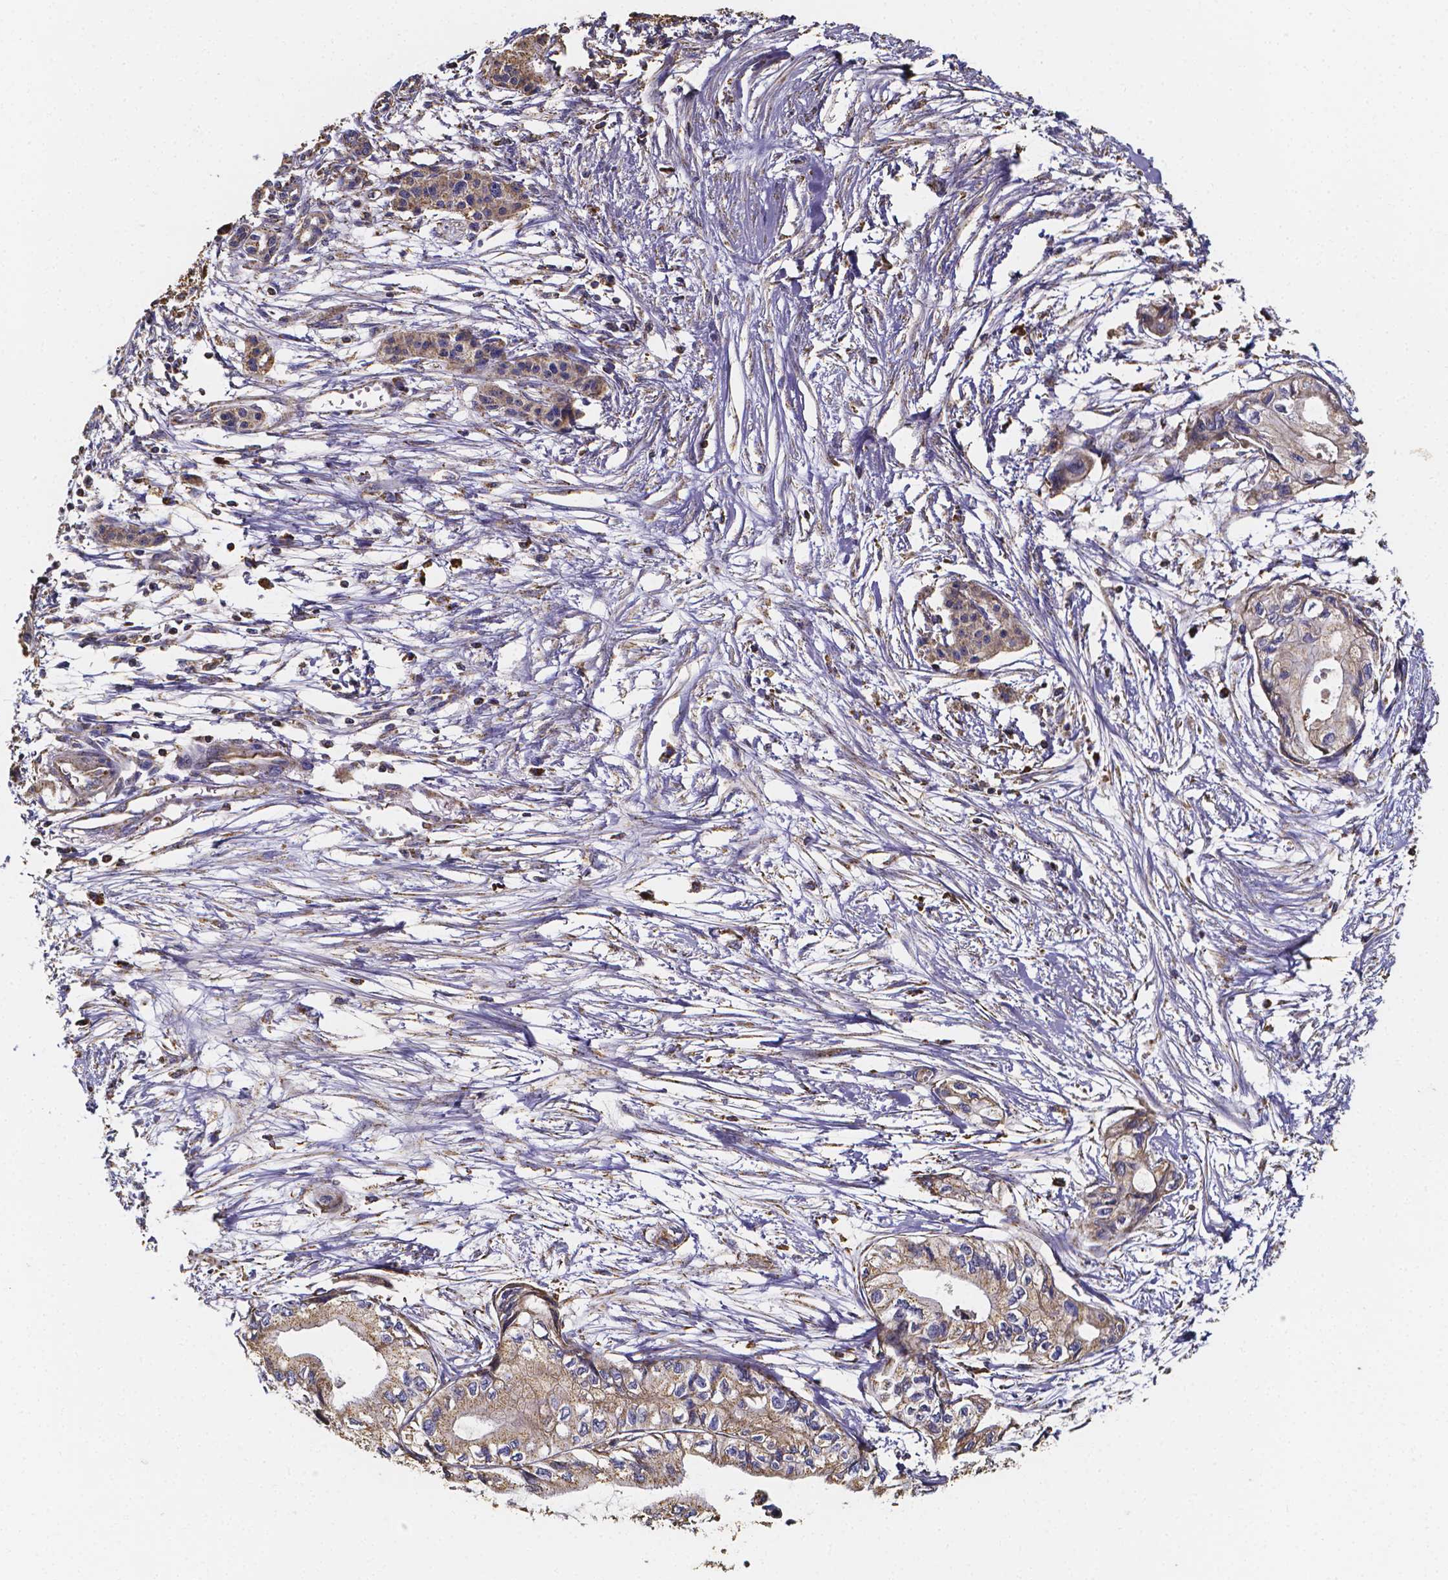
{"staining": {"intensity": "weak", "quantity": ">75%", "location": "cytoplasmic/membranous"}, "tissue": "pancreatic cancer", "cell_type": "Tumor cells", "image_type": "cancer", "snomed": [{"axis": "morphology", "description": "Adenocarcinoma, NOS"}, {"axis": "topography", "description": "Pancreas"}], "caption": "The photomicrograph shows staining of pancreatic cancer (adenocarcinoma), revealing weak cytoplasmic/membranous protein expression (brown color) within tumor cells.", "gene": "SLC35D2", "patient": {"sex": "female", "age": 76}}